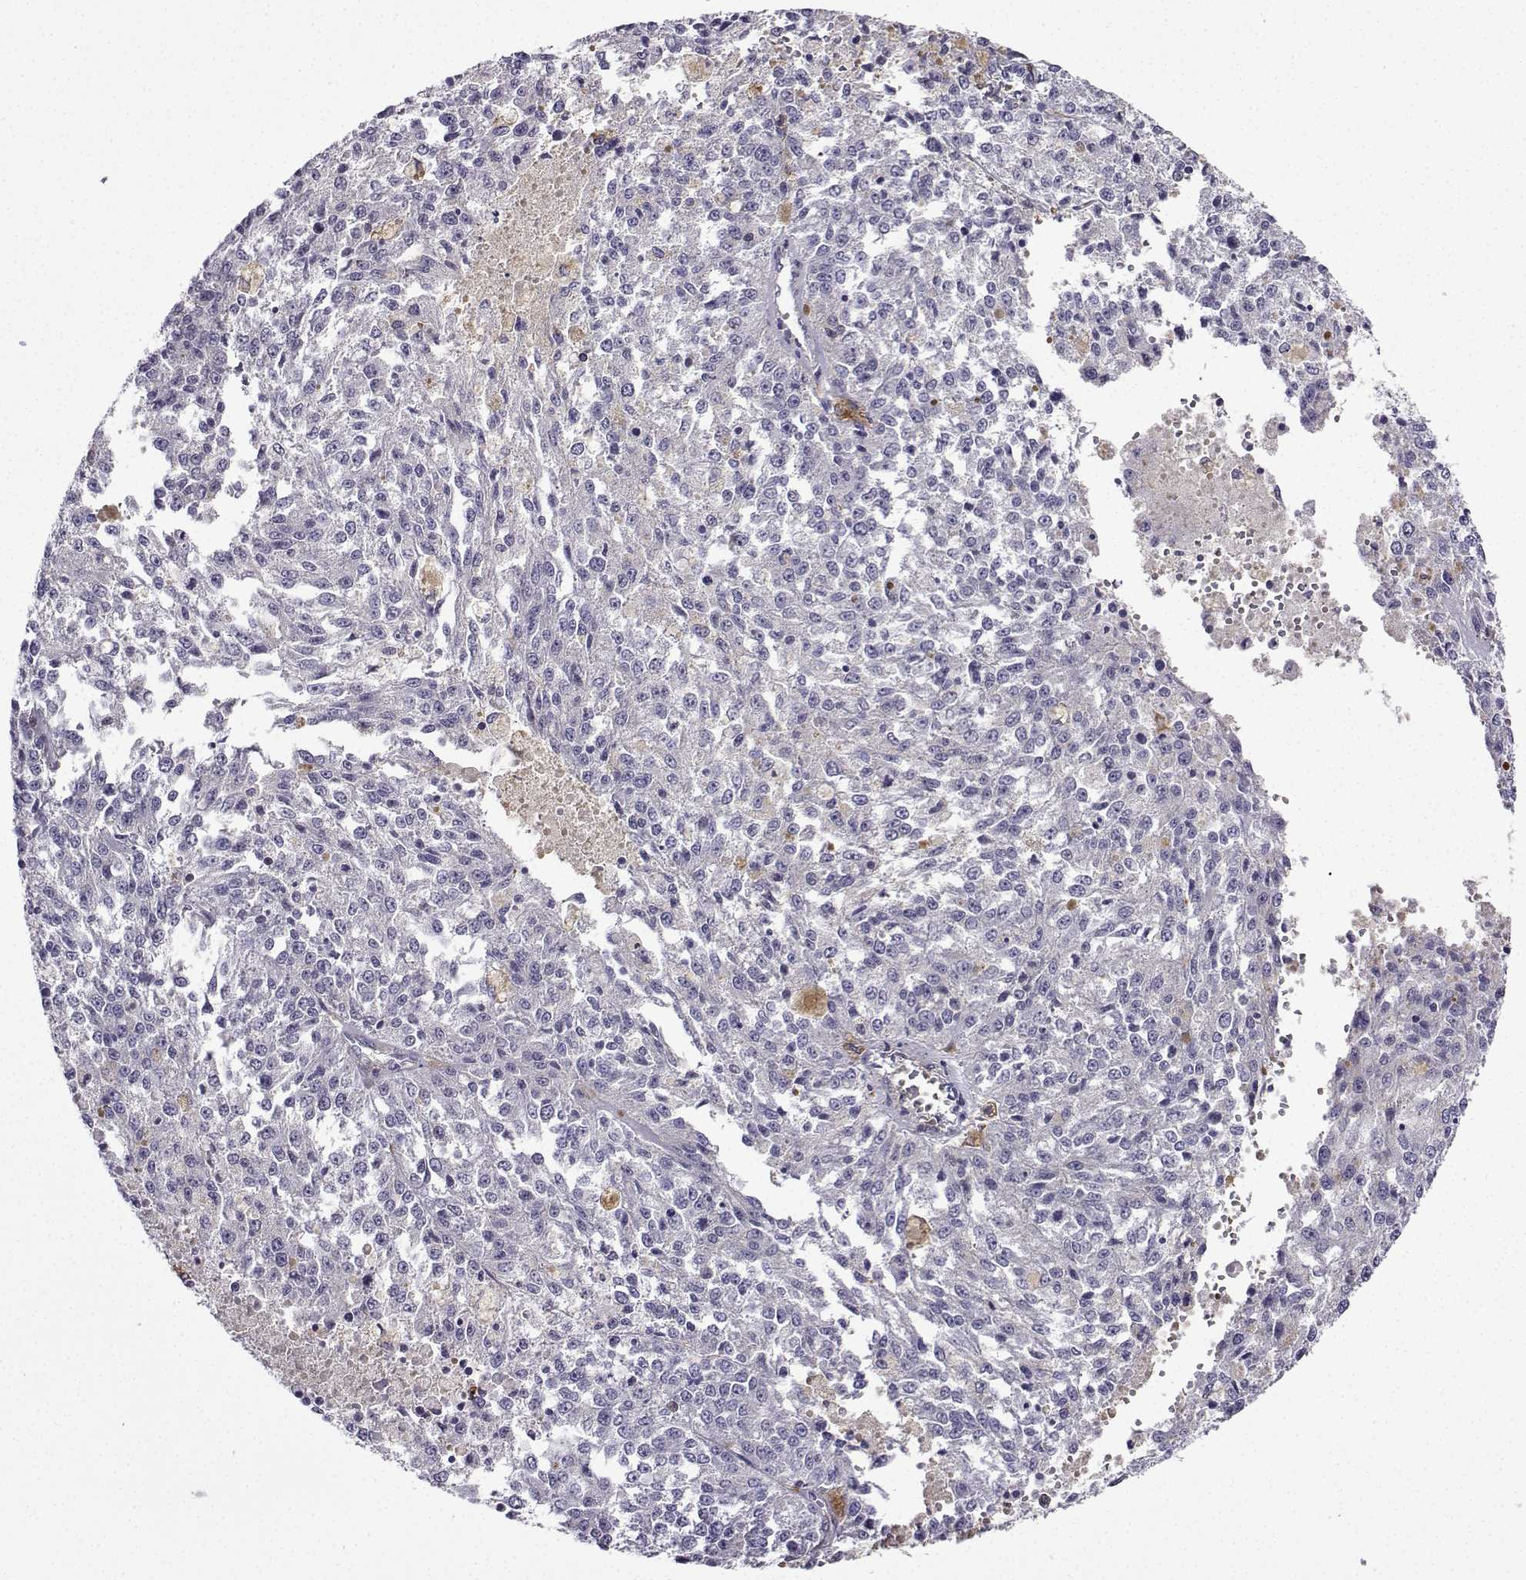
{"staining": {"intensity": "negative", "quantity": "none", "location": "none"}, "tissue": "melanoma", "cell_type": "Tumor cells", "image_type": "cancer", "snomed": [{"axis": "morphology", "description": "Malignant melanoma, Metastatic site"}, {"axis": "topography", "description": "Lymph node"}], "caption": "DAB immunohistochemical staining of human melanoma demonstrates no significant staining in tumor cells.", "gene": "DOCK10", "patient": {"sex": "female", "age": 64}}